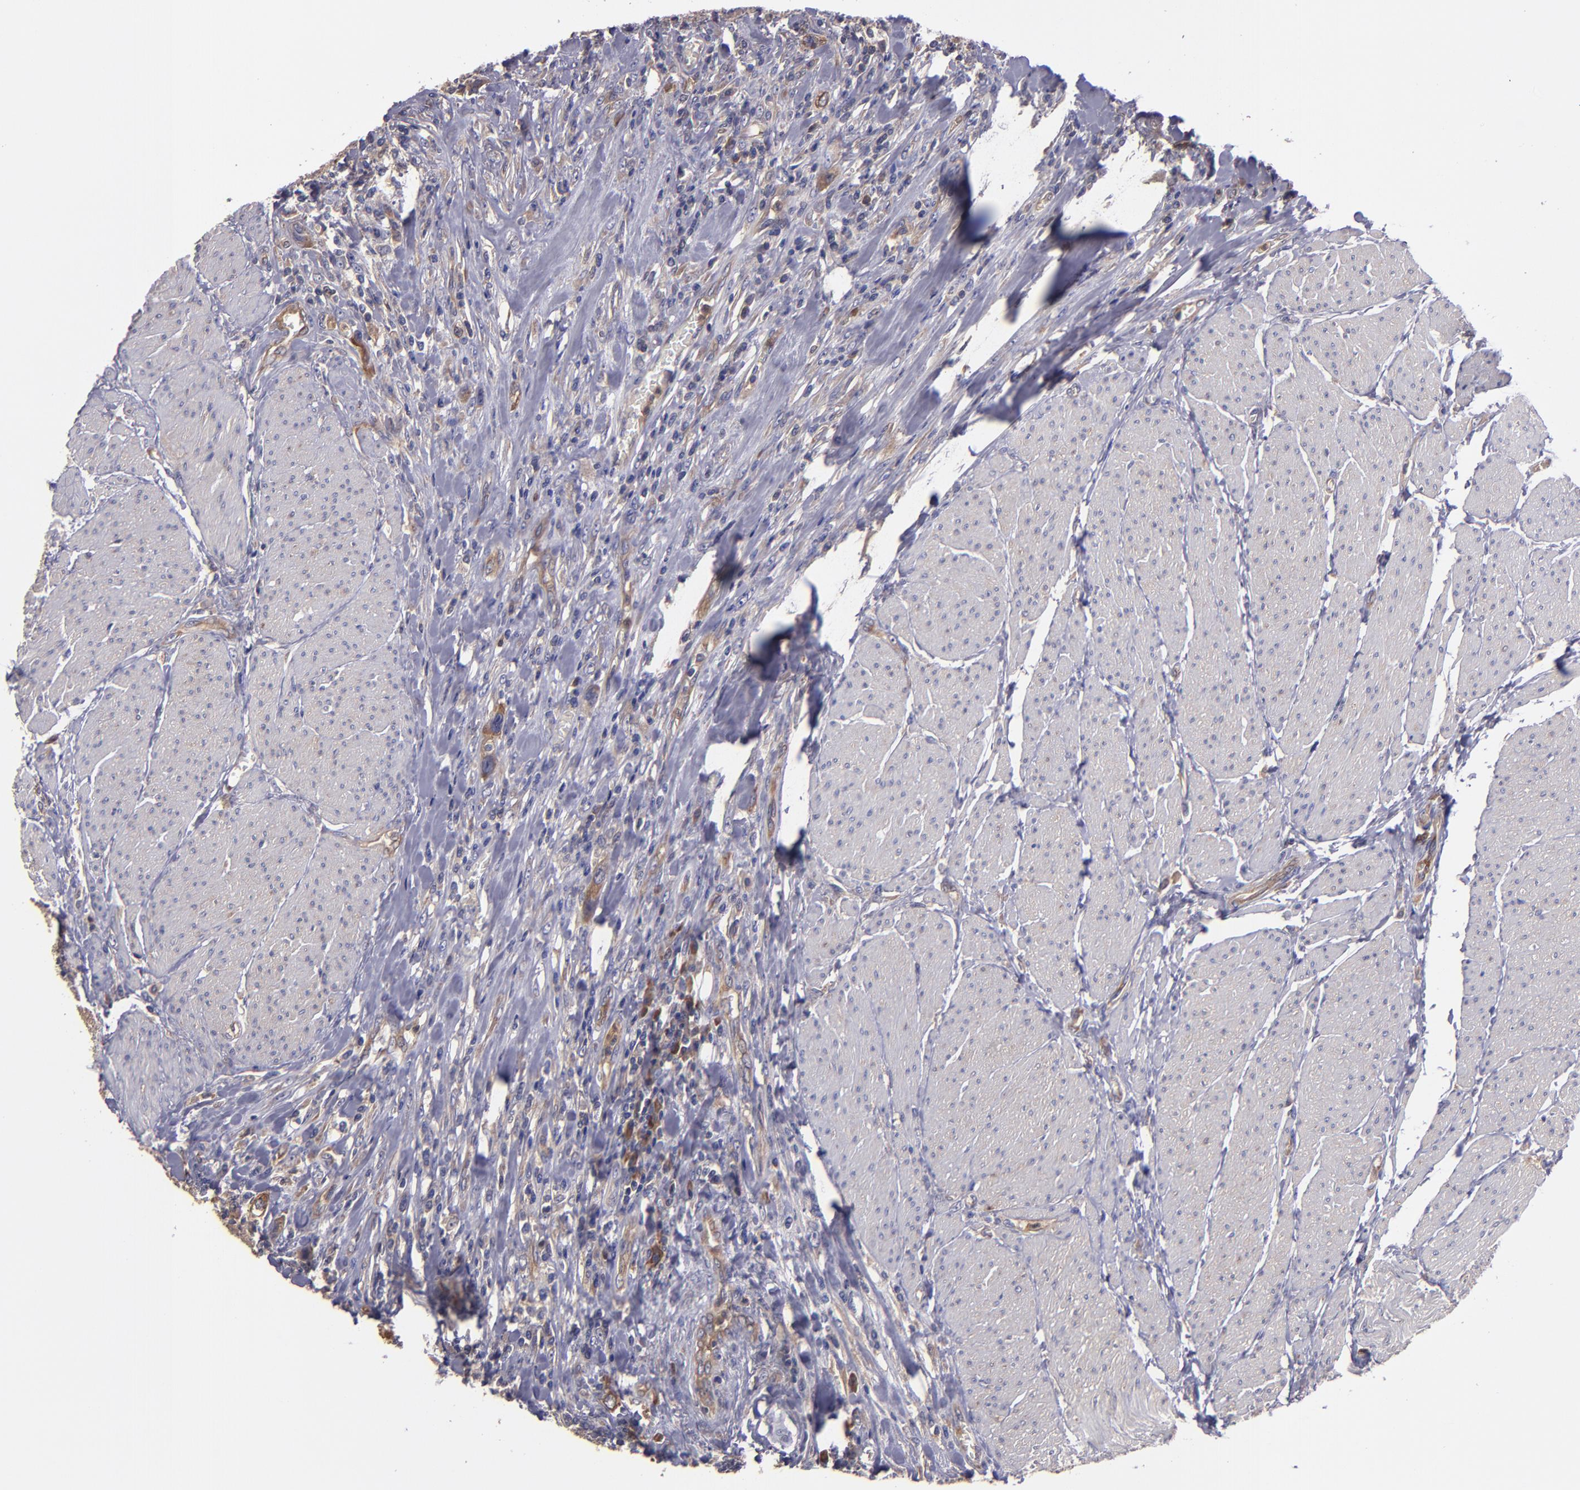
{"staining": {"intensity": "moderate", "quantity": "25%-75%", "location": "cytoplasmic/membranous"}, "tissue": "urothelial cancer", "cell_type": "Tumor cells", "image_type": "cancer", "snomed": [{"axis": "morphology", "description": "Urothelial carcinoma, High grade"}, {"axis": "topography", "description": "Urinary bladder"}], "caption": "Brown immunohistochemical staining in human urothelial carcinoma (high-grade) displays moderate cytoplasmic/membranous positivity in about 25%-75% of tumor cells. The staining is performed using DAB brown chromogen to label protein expression. The nuclei are counter-stained blue using hematoxylin.", "gene": "CARS1", "patient": {"sex": "male", "age": 50}}